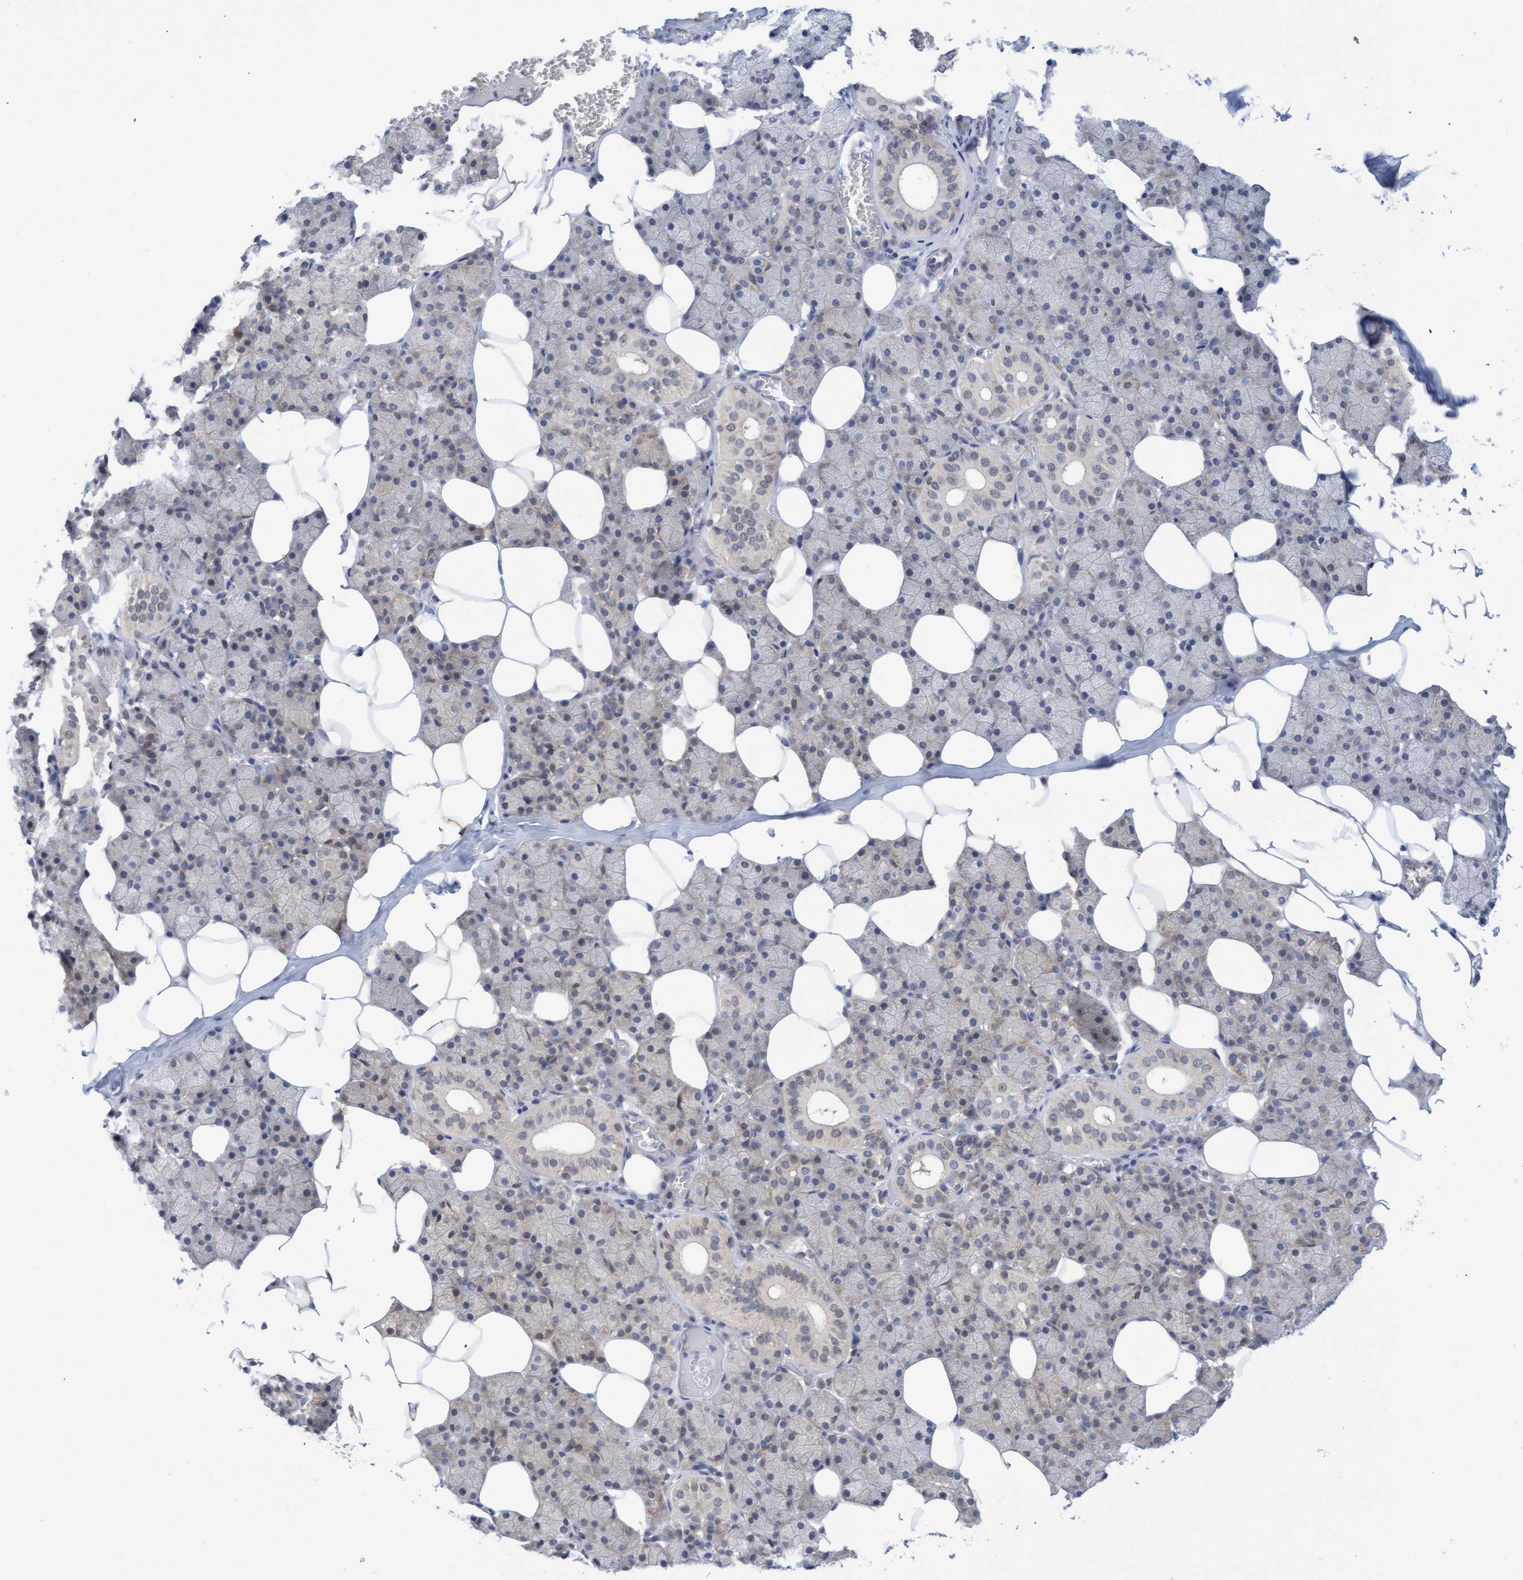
{"staining": {"intensity": "weak", "quantity": "<25%", "location": "cytoplasmic/membranous"}, "tissue": "salivary gland", "cell_type": "Glandular cells", "image_type": "normal", "snomed": [{"axis": "morphology", "description": "Normal tissue, NOS"}, {"axis": "topography", "description": "Salivary gland"}], "caption": "Protein analysis of benign salivary gland demonstrates no significant positivity in glandular cells.", "gene": "AMZ2", "patient": {"sex": "female", "age": 33}}